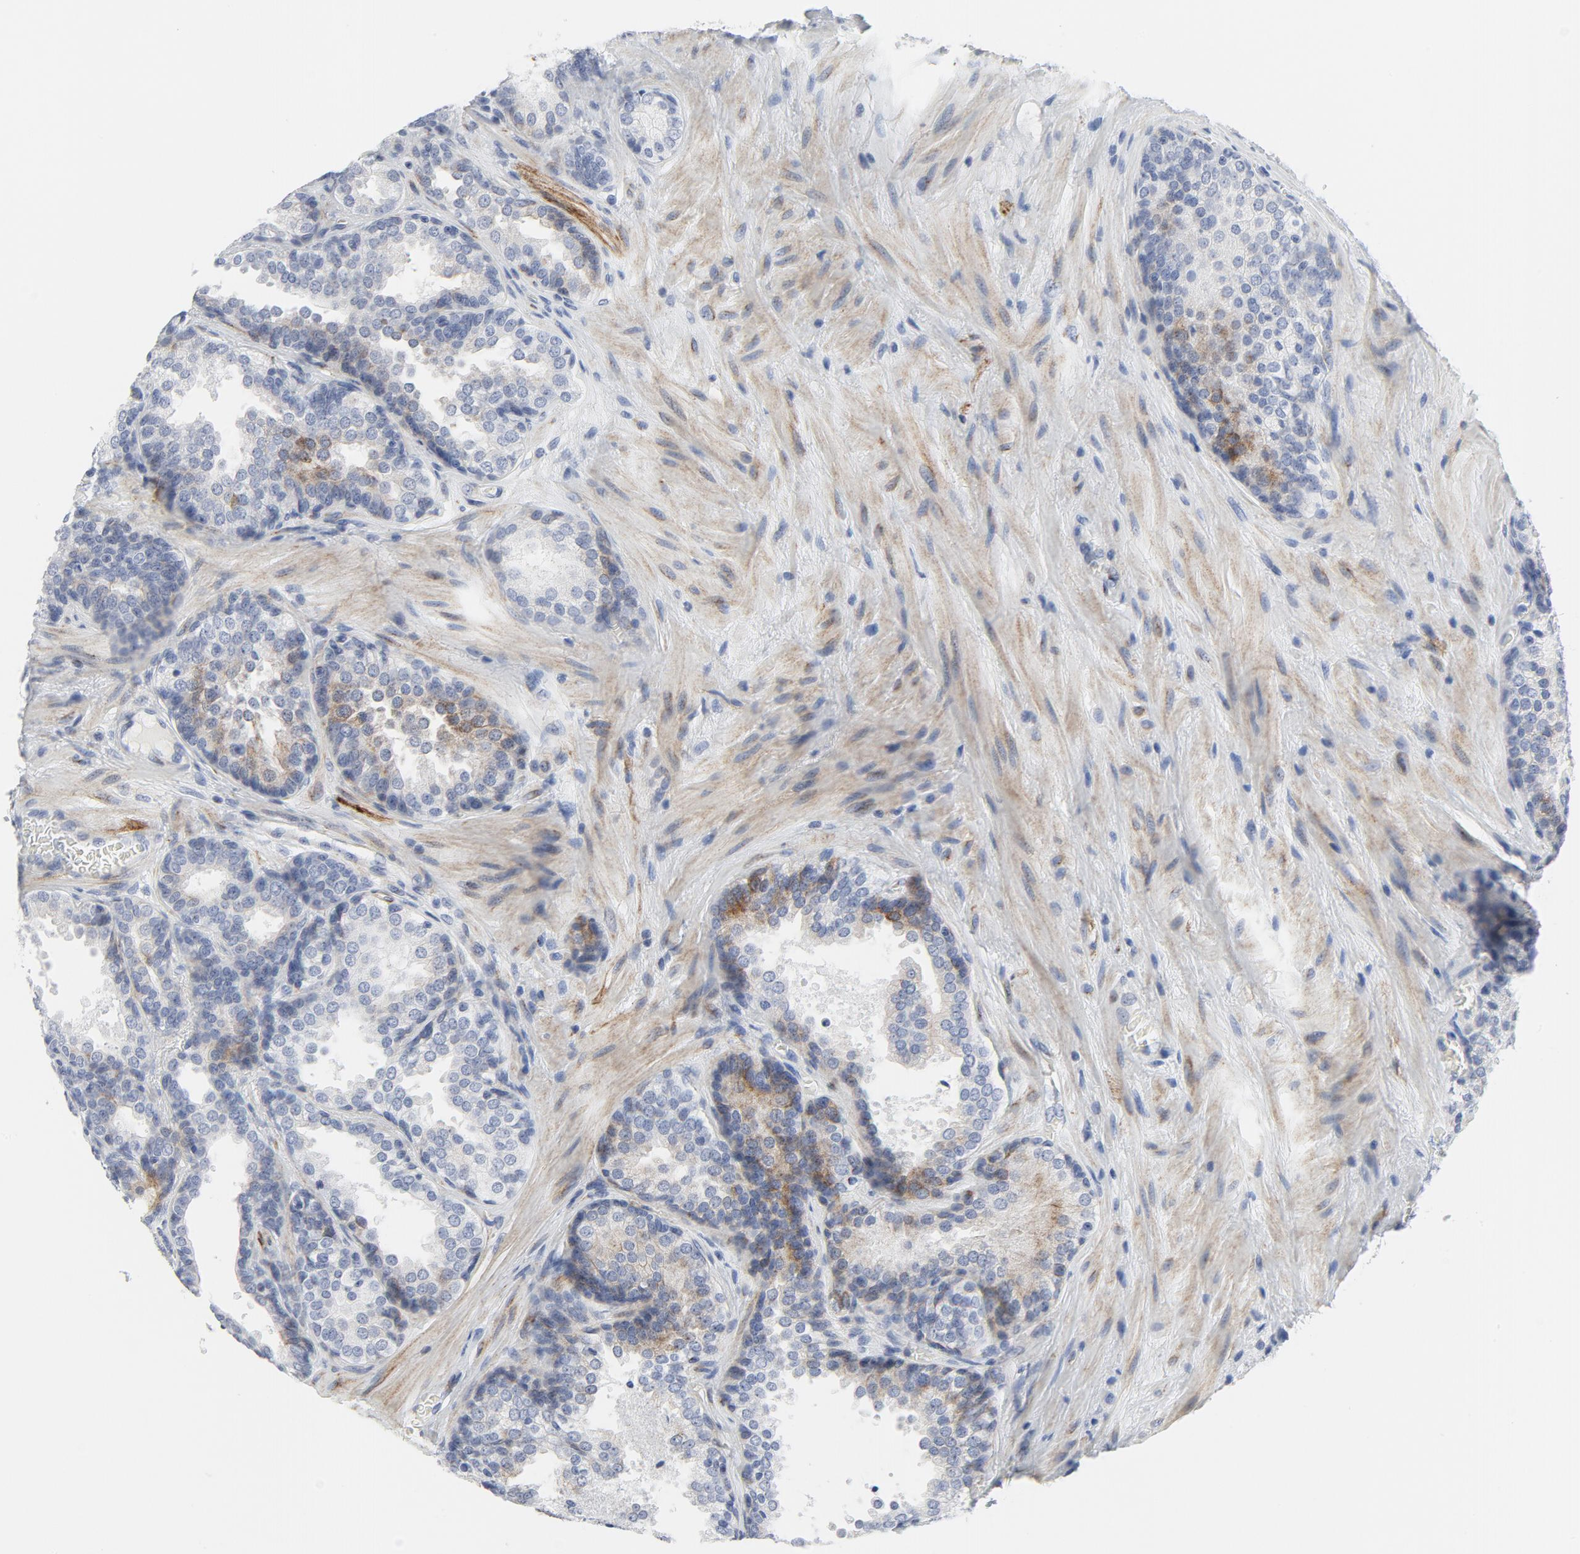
{"staining": {"intensity": "weak", "quantity": "<25%", "location": "cytoplasmic/membranous"}, "tissue": "prostate cancer", "cell_type": "Tumor cells", "image_type": "cancer", "snomed": [{"axis": "morphology", "description": "Adenocarcinoma, High grade"}, {"axis": "topography", "description": "Prostate"}], "caption": "Immunohistochemistry (IHC) of prostate adenocarcinoma (high-grade) displays no positivity in tumor cells.", "gene": "TUBB1", "patient": {"sex": "male", "age": 70}}